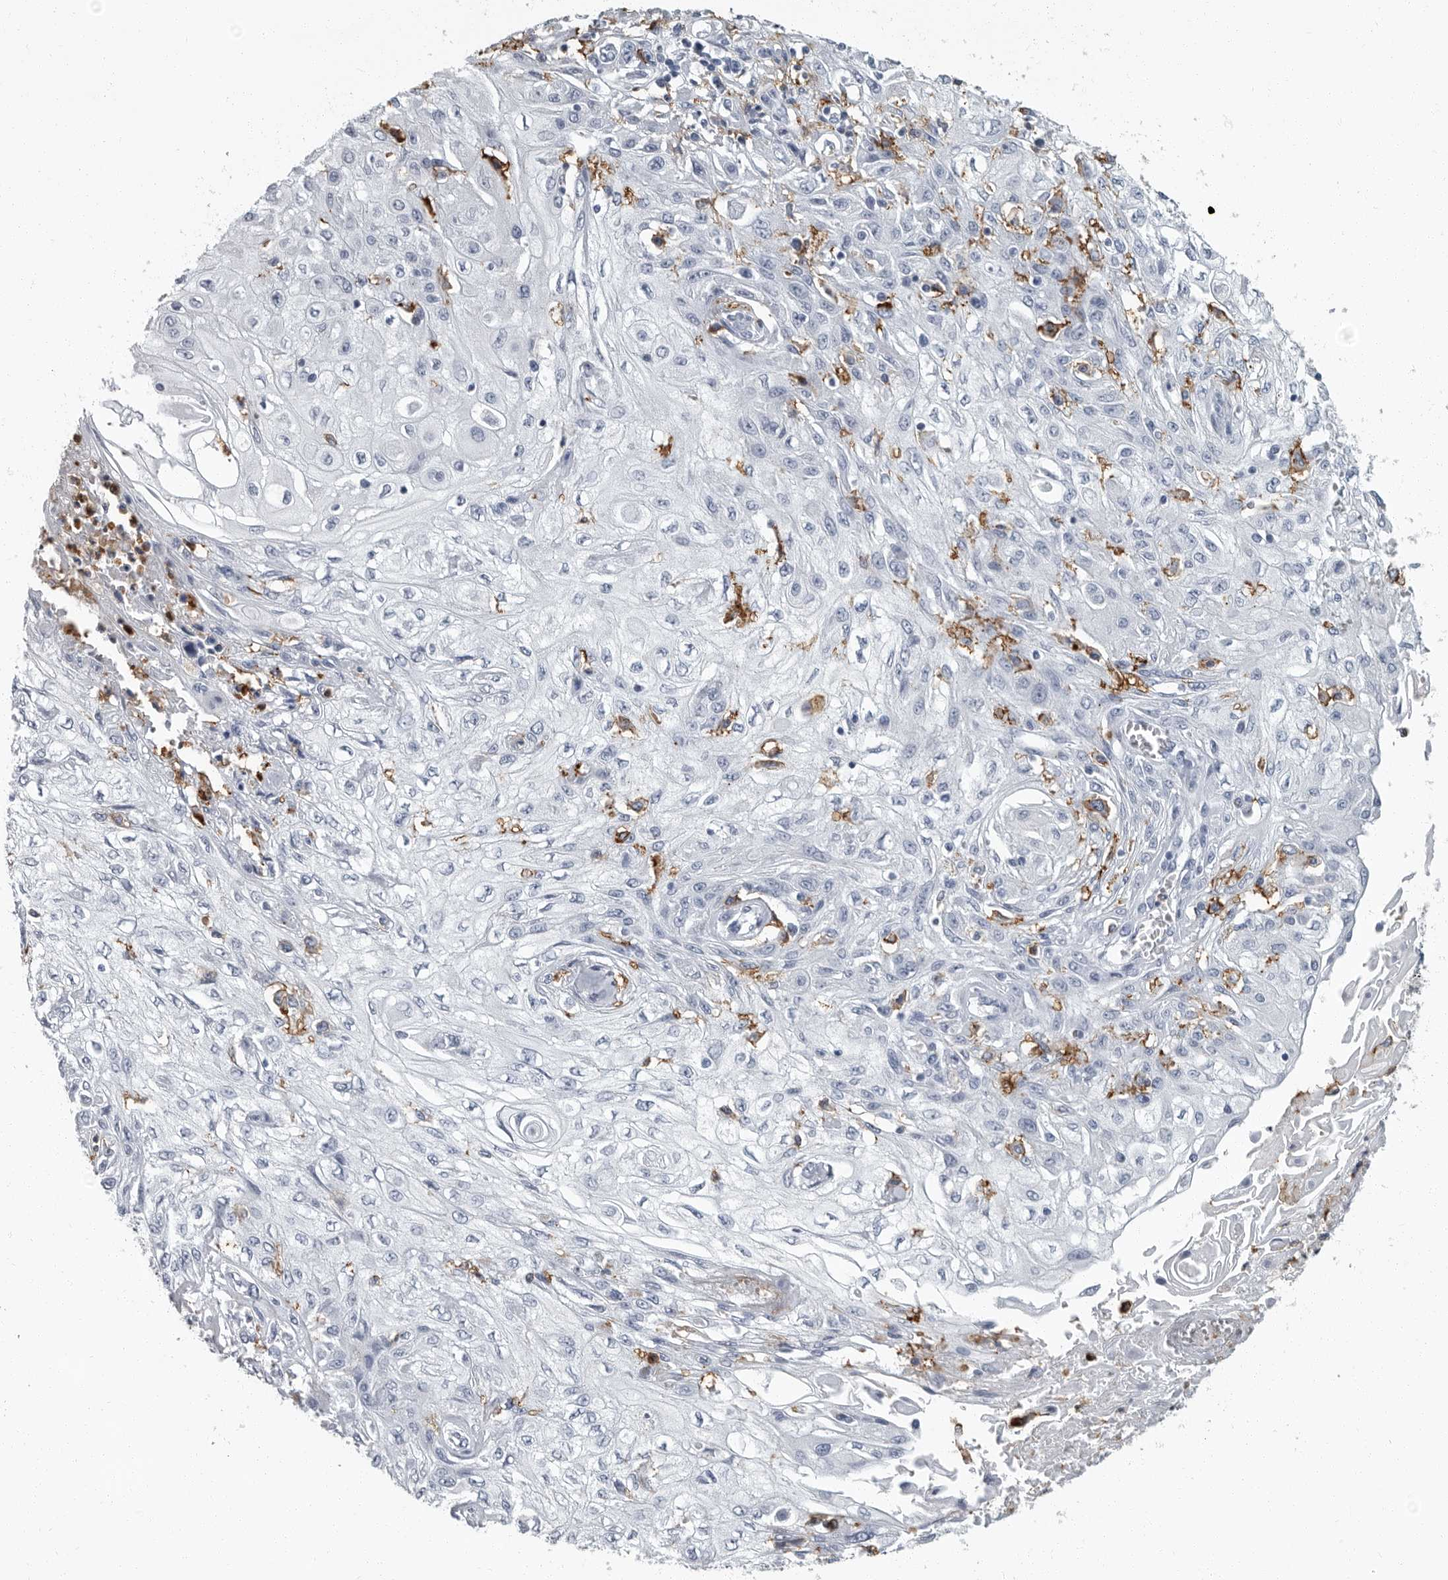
{"staining": {"intensity": "negative", "quantity": "none", "location": "none"}, "tissue": "skin cancer", "cell_type": "Tumor cells", "image_type": "cancer", "snomed": [{"axis": "morphology", "description": "Squamous cell carcinoma, NOS"}, {"axis": "morphology", "description": "Squamous cell carcinoma, metastatic, NOS"}, {"axis": "topography", "description": "Skin"}, {"axis": "topography", "description": "Lymph node"}], "caption": "Skin cancer (squamous cell carcinoma) stained for a protein using immunohistochemistry (IHC) reveals no positivity tumor cells.", "gene": "FCER1G", "patient": {"sex": "male", "age": 75}}